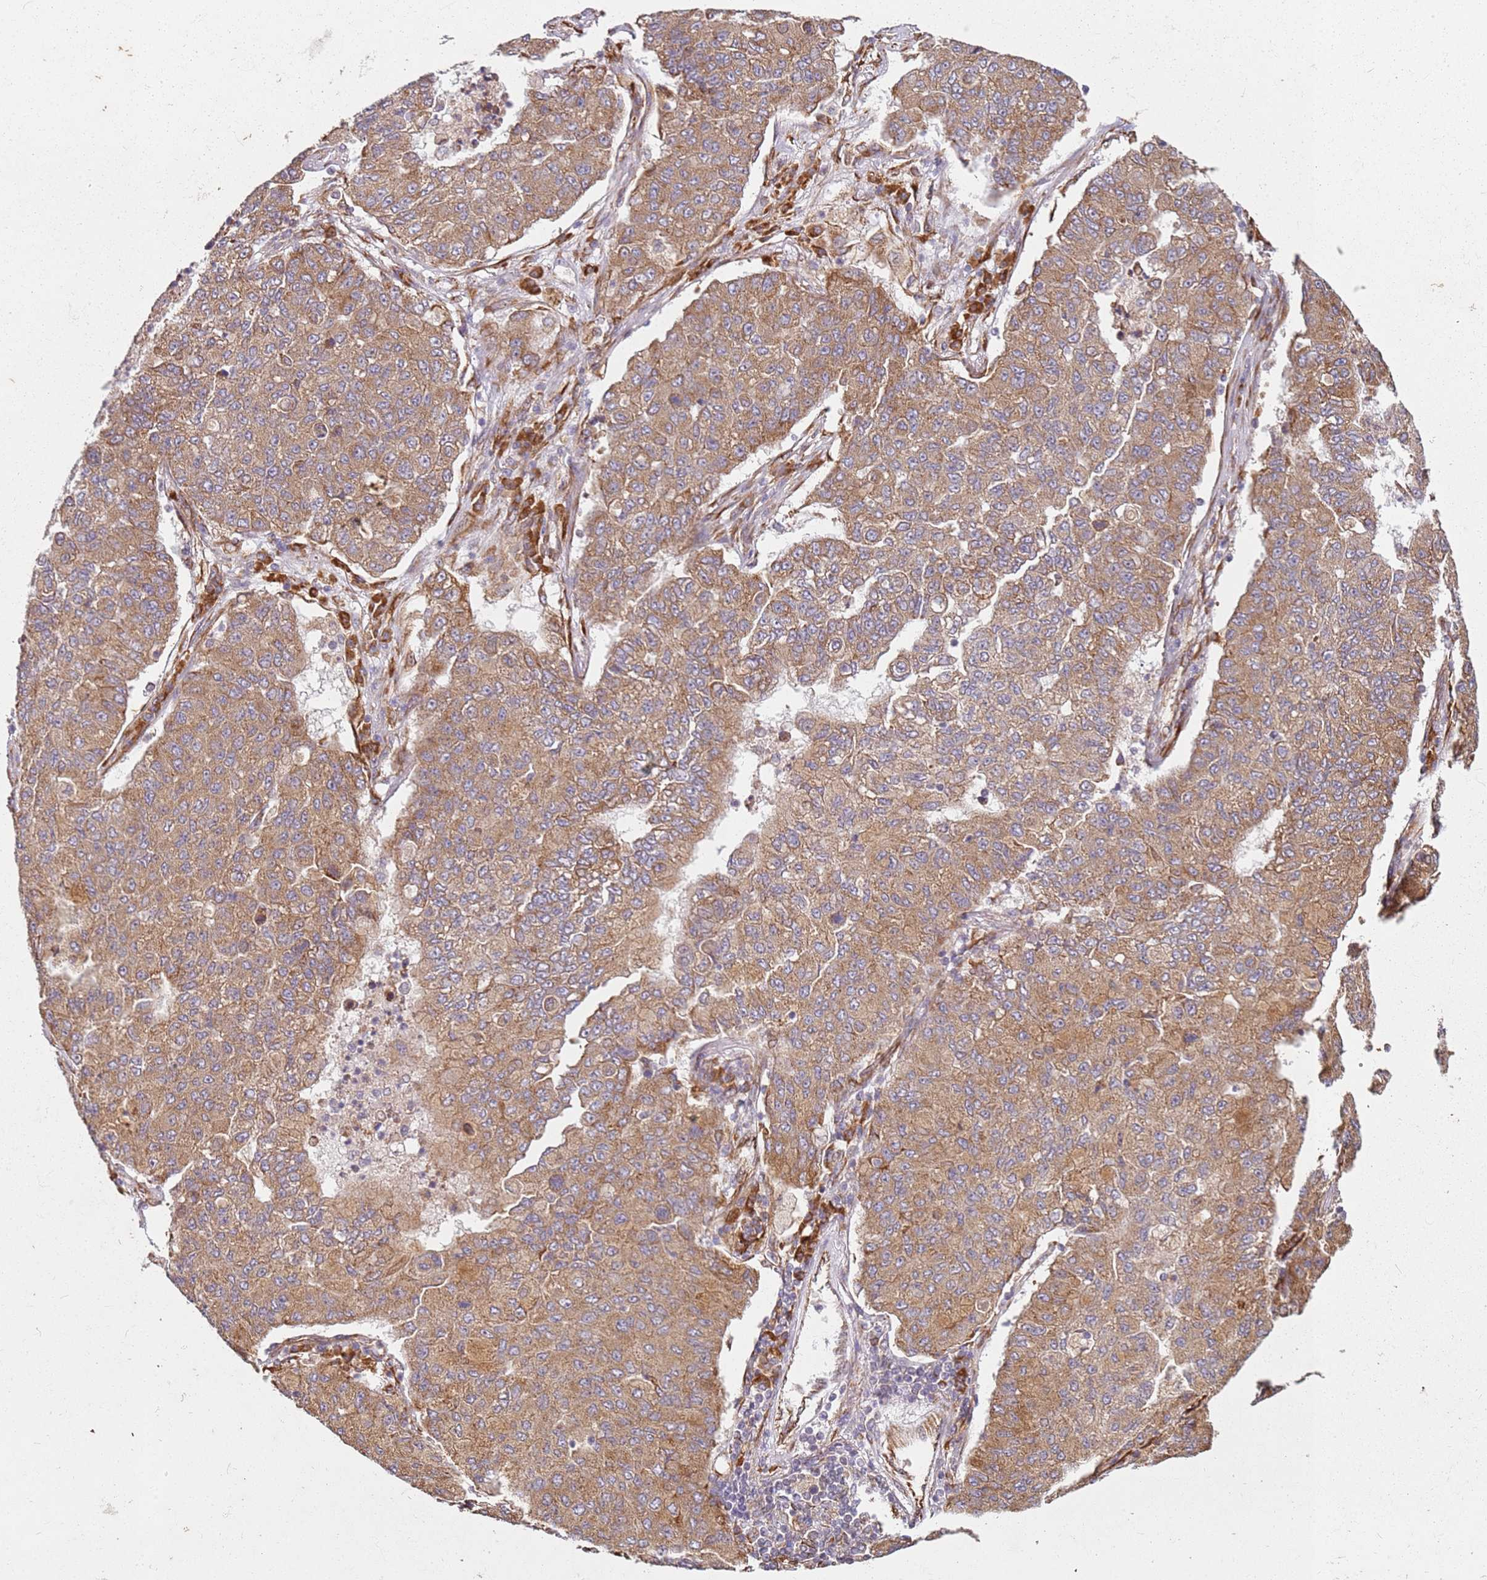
{"staining": {"intensity": "moderate", "quantity": ">75%", "location": "cytoplasmic/membranous"}, "tissue": "lung cancer", "cell_type": "Tumor cells", "image_type": "cancer", "snomed": [{"axis": "morphology", "description": "Squamous cell carcinoma, NOS"}, {"axis": "topography", "description": "Lung"}], "caption": "Lung cancer (squamous cell carcinoma) stained with a brown dye displays moderate cytoplasmic/membranous positive staining in about >75% of tumor cells.", "gene": "ARFRP1", "patient": {"sex": "male", "age": 74}}